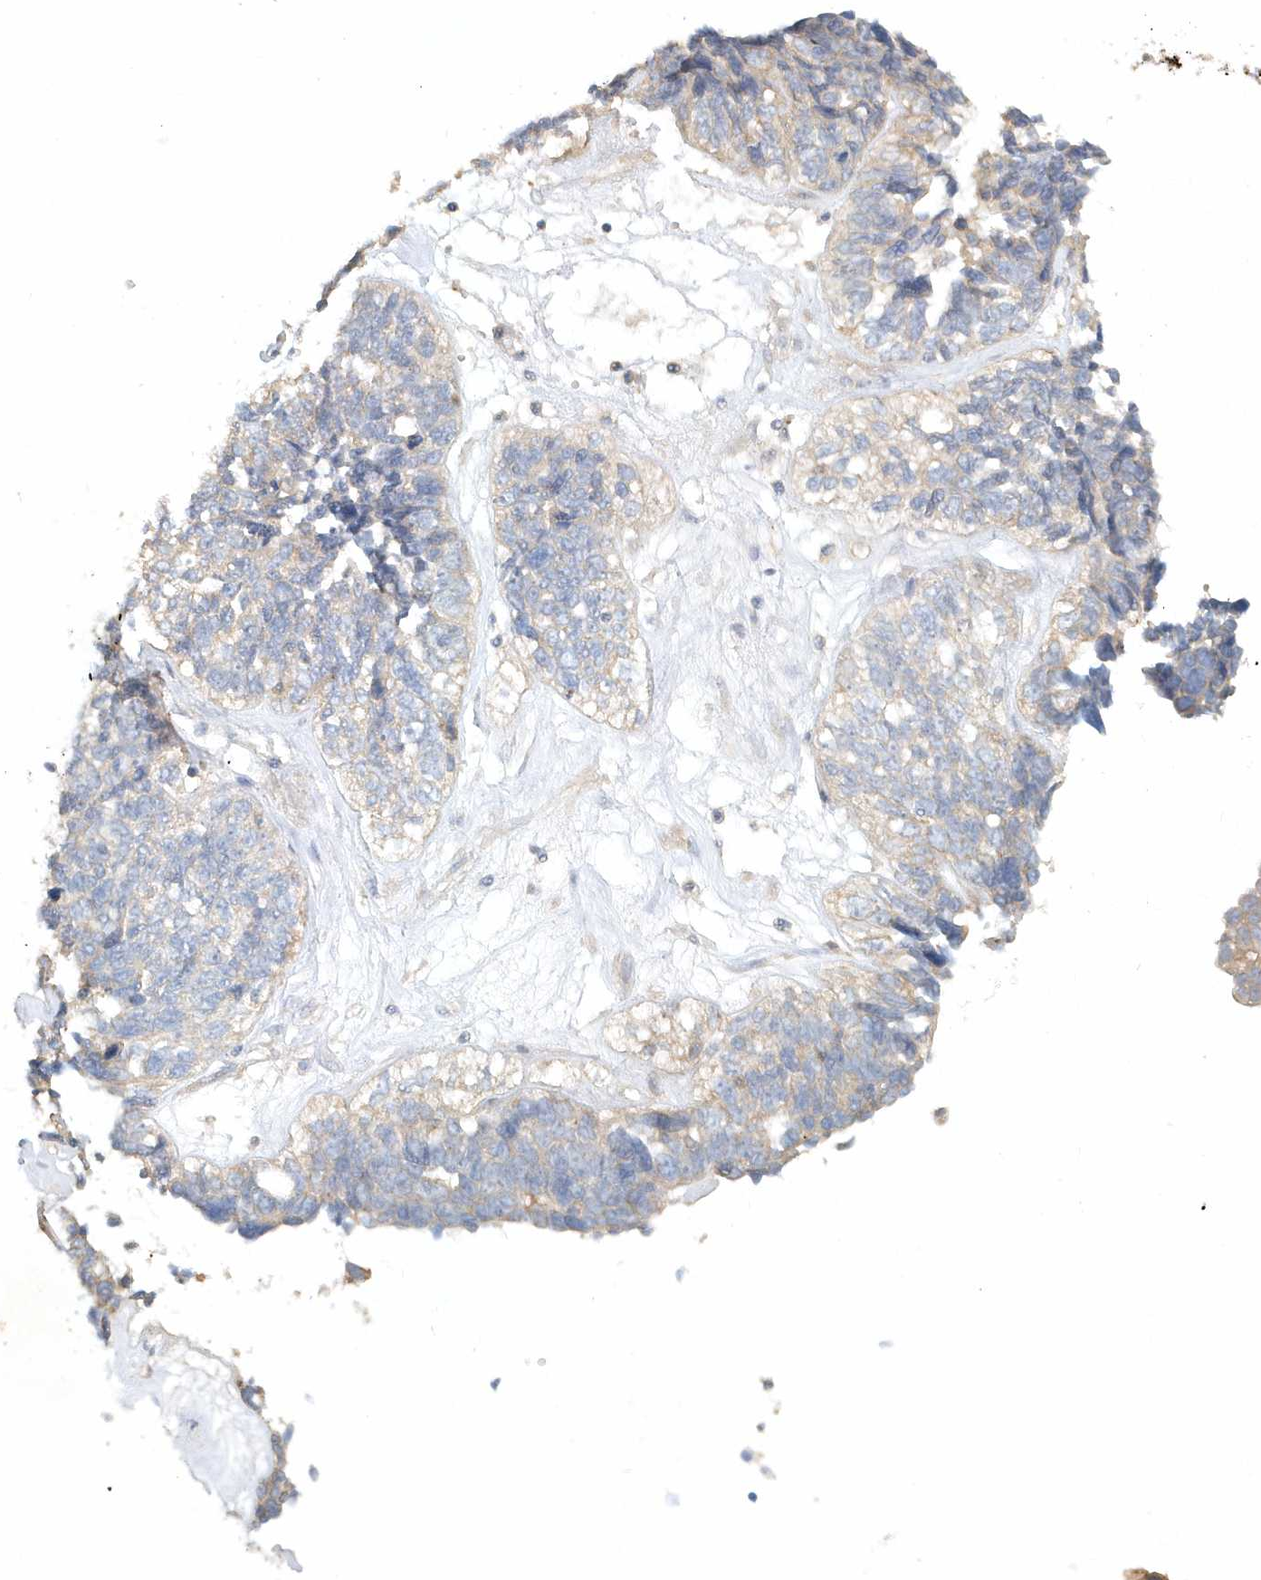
{"staining": {"intensity": "negative", "quantity": "none", "location": "none"}, "tissue": "ovarian cancer", "cell_type": "Tumor cells", "image_type": "cancer", "snomed": [{"axis": "morphology", "description": "Cystadenocarcinoma, serous, NOS"}, {"axis": "topography", "description": "Ovary"}], "caption": "Tumor cells show no significant protein positivity in serous cystadenocarcinoma (ovarian).", "gene": "MMRN1", "patient": {"sex": "female", "age": 79}}